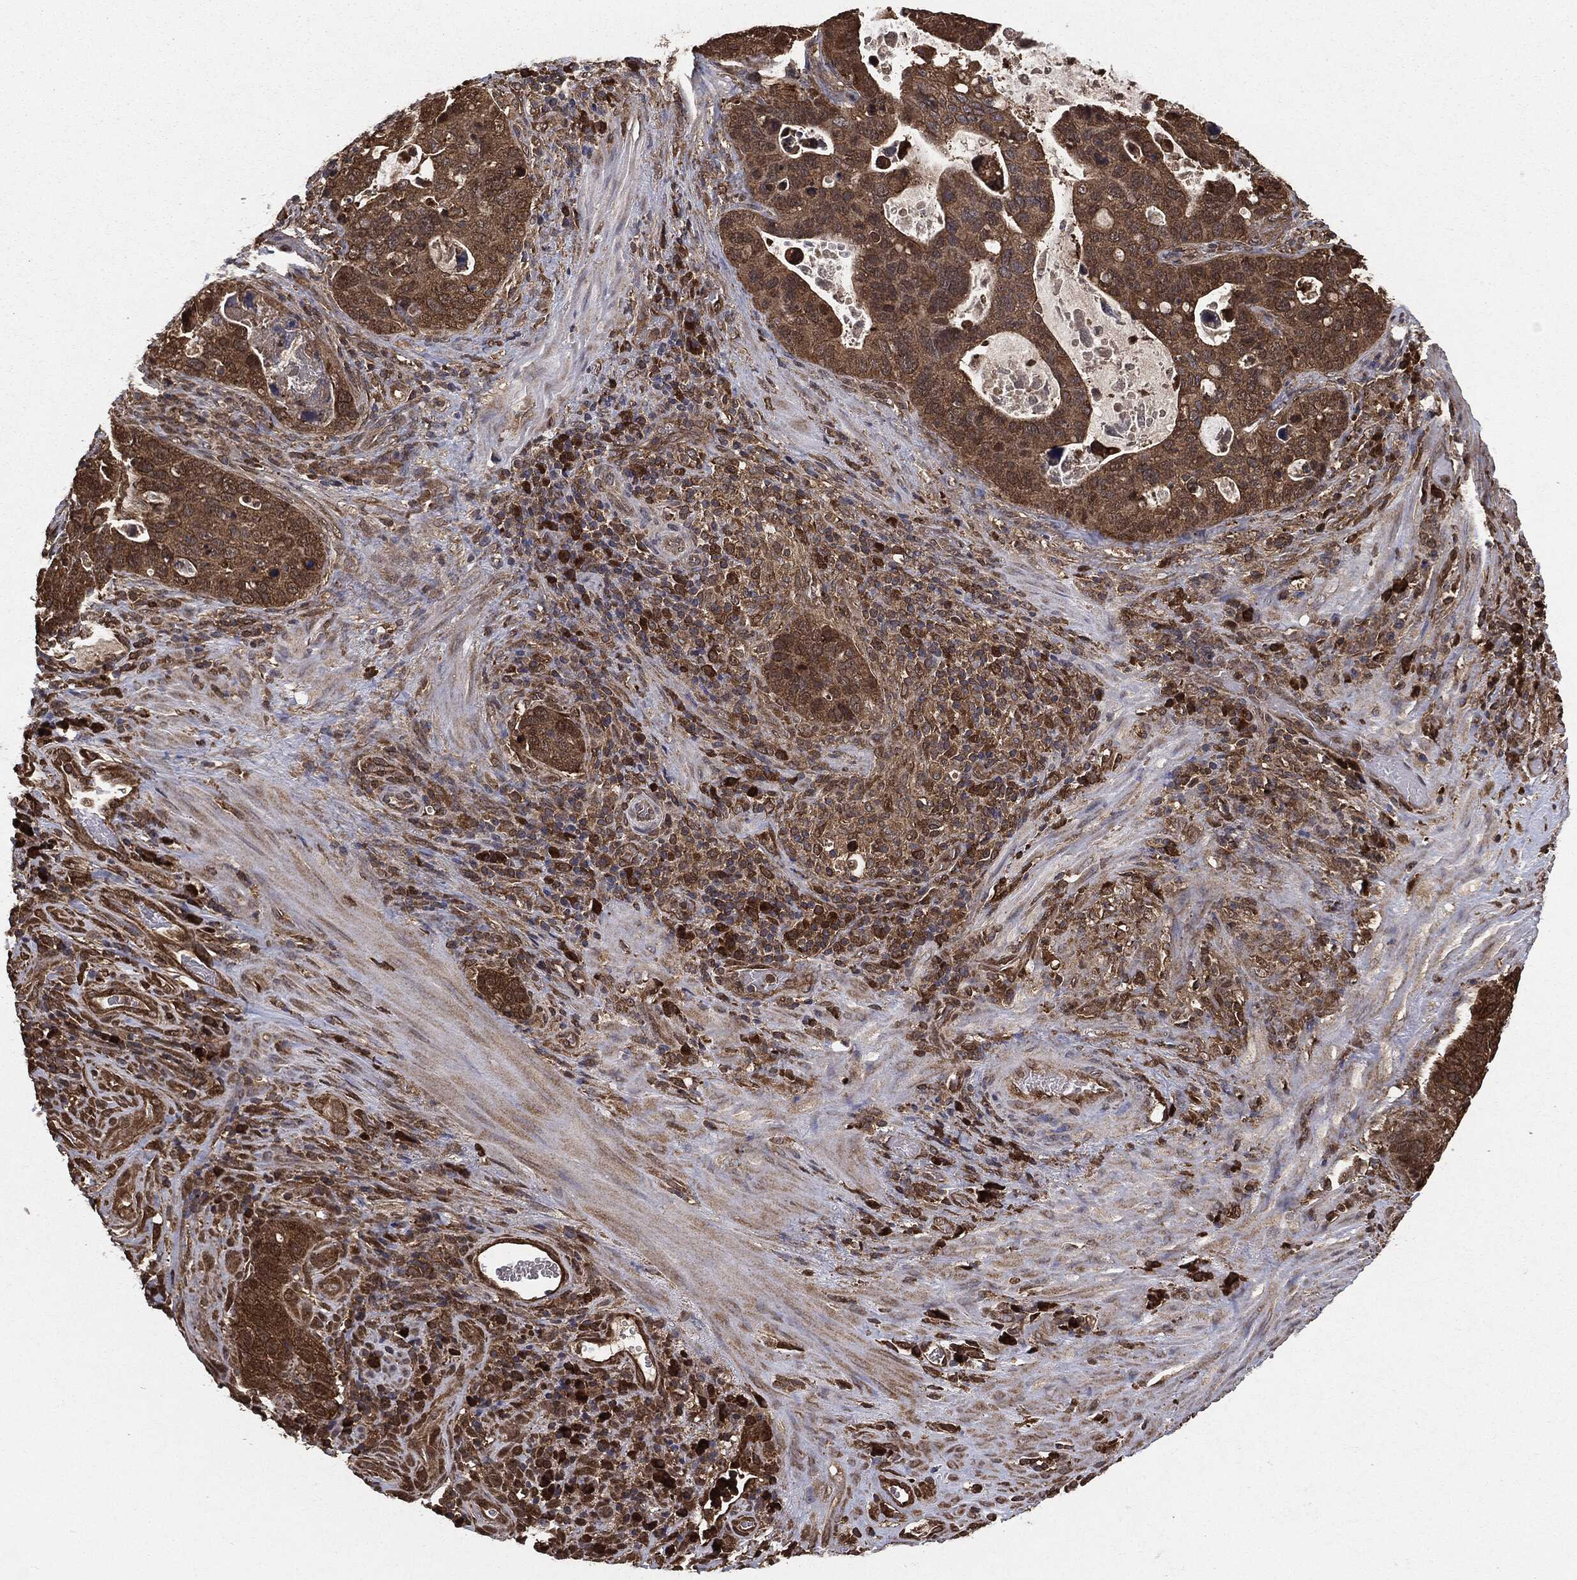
{"staining": {"intensity": "moderate", "quantity": ">75%", "location": "cytoplasmic/membranous"}, "tissue": "stomach cancer", "cell_type": "Tumor cells", "image_type": "cancer", "snomed": [{"axis": "morphology", "description": "Adenocarcinoma, NOS"}, {"axis": "topography", "description": "Stomach"}], "caption": "This histopathology image displays immunohistochemistry staining of human stomach cancer, with medium moderate cytoplasmic/membranous positivity in about >75% of tumor cells.", "gene": "NME1", "patient": {"sex": "male", "age": 54}}